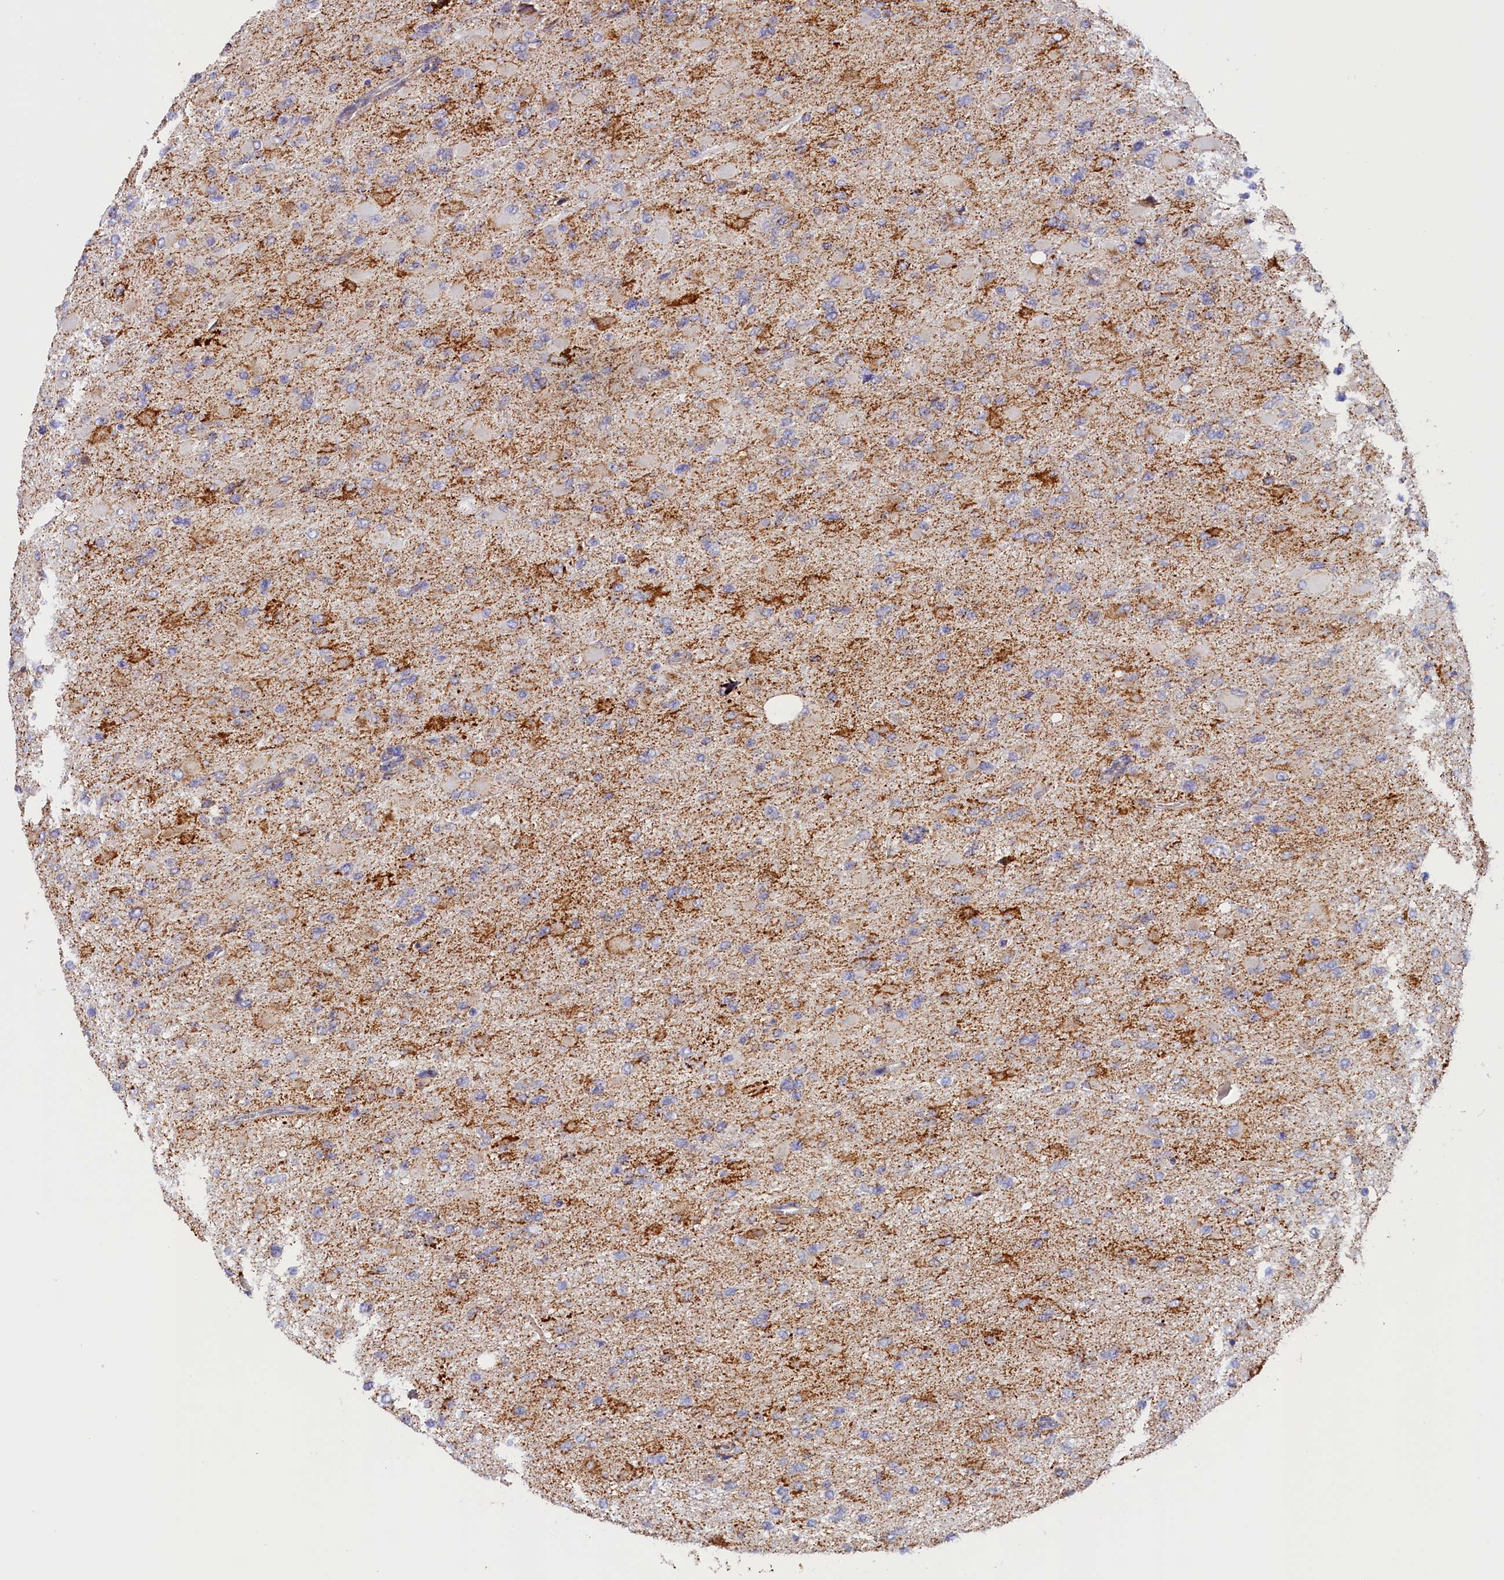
{"staining": {"intensity": "negative", "quantity": "none", "location": "none"}, "tissue": "glioma", "cell_type": "Tumor cells", "image_type": "cancer", "snomed": [{"axis": "morphology", "description": "Glioma, malignant, High grade"}, {"axis": "topography", "description": "Cerebral cortex"}], "caption": "Immunohistochemistry micrograph of malignant glioma (high-grade) stained for a protein (brown), which shows no positivity in tumor cells. (IHC, brightfield microscopy, high magnification).", "gene": "AKTIP", "patient": {"sex": "female", "age": 36}}